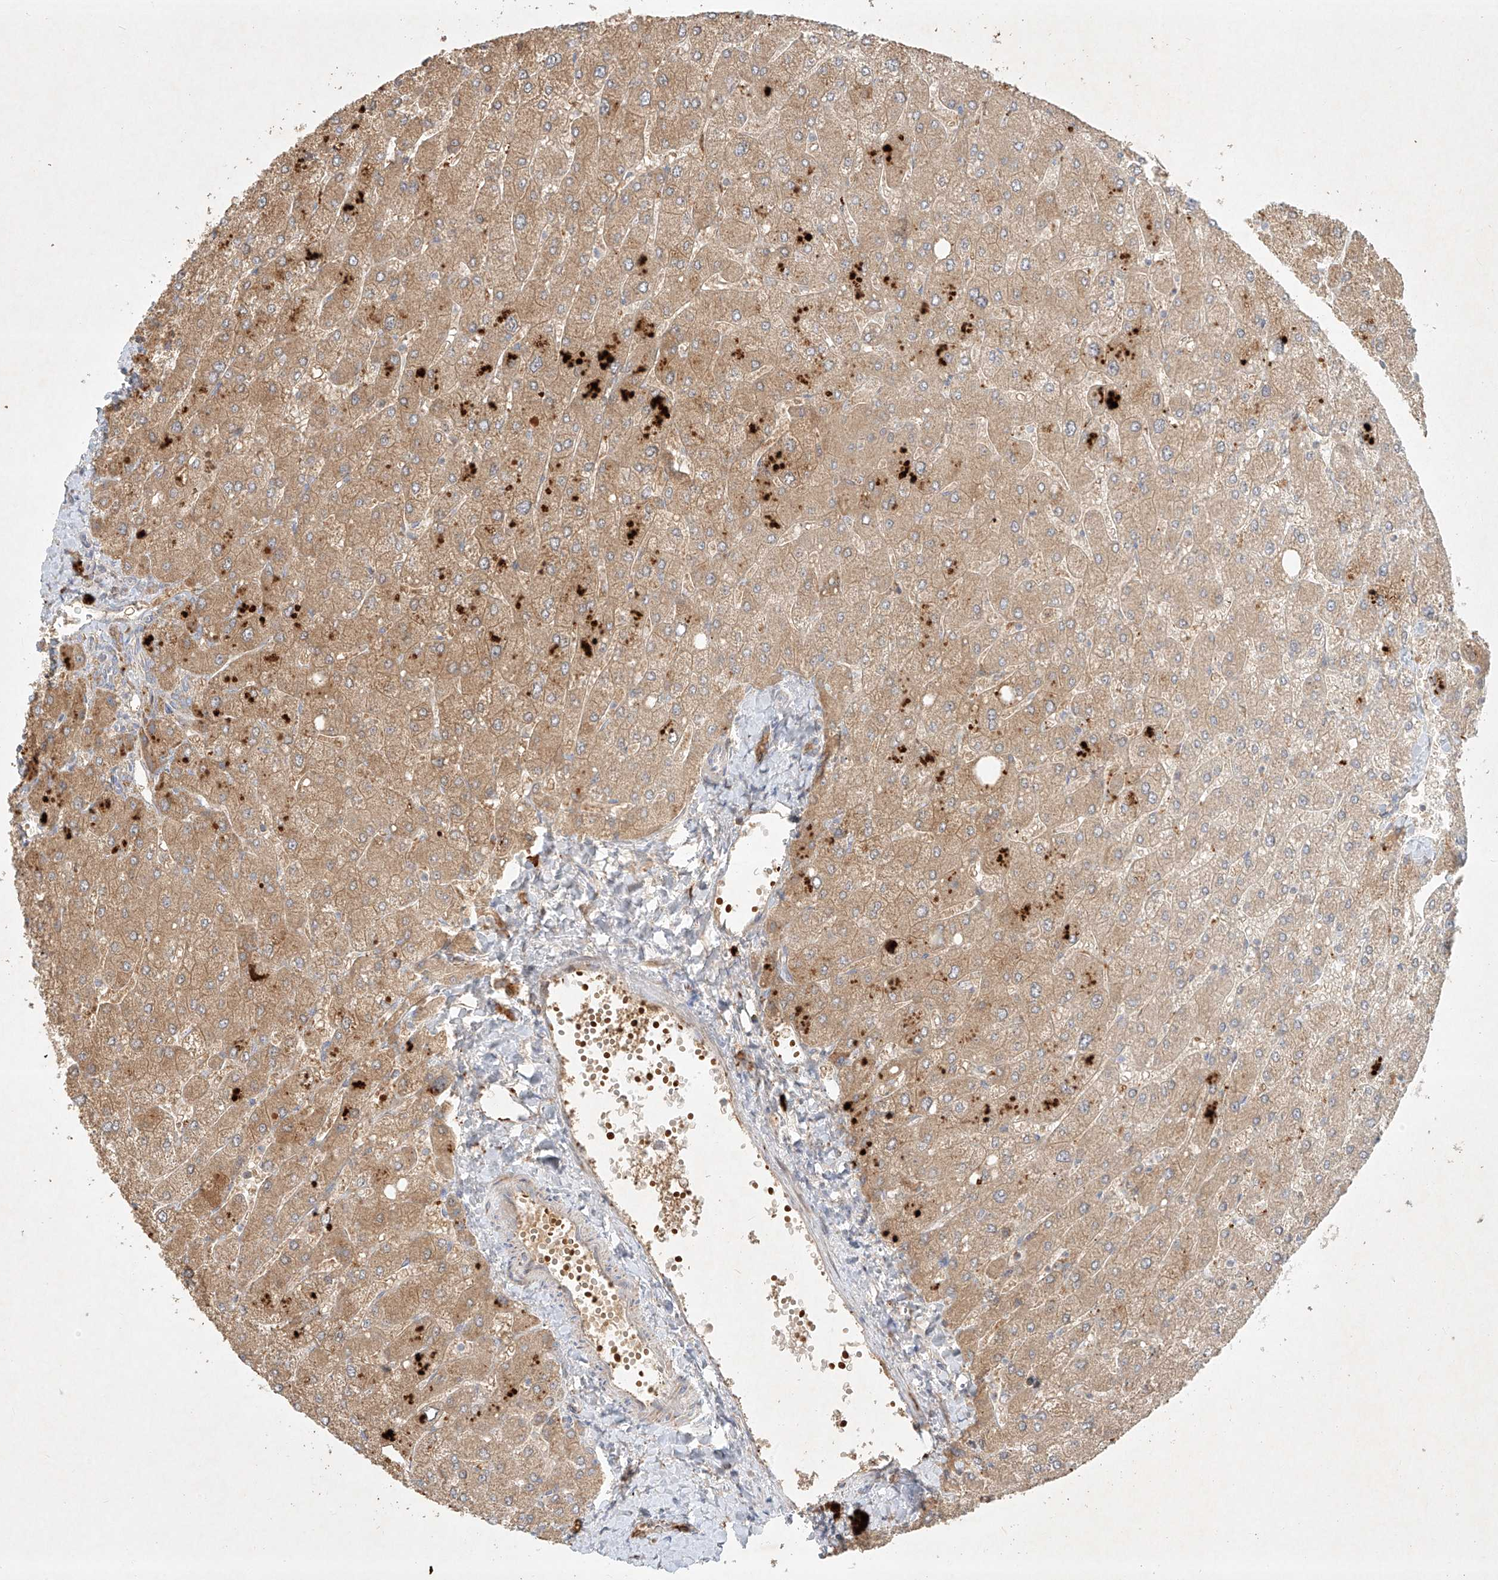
{"staining": {"intensity": "moderate", "quantity": ">75%", "location": "cytoplasmic/membranous"}, "tissue": "liver", "cell_type": "Cholangiocytes", "image_type": "normal", "snomed": [{"axis": "morphology", "description": "Normal tissue, NOS"}, {"axis": "topography", "description": "Liver"}], "caption": "A brown stain shows moderate cytoplasmic/membranous positivity of a protein in cholangiocytes of benign liver.", "gene": "KPNA7", "patient": {"sex": "male", "age": 55}}